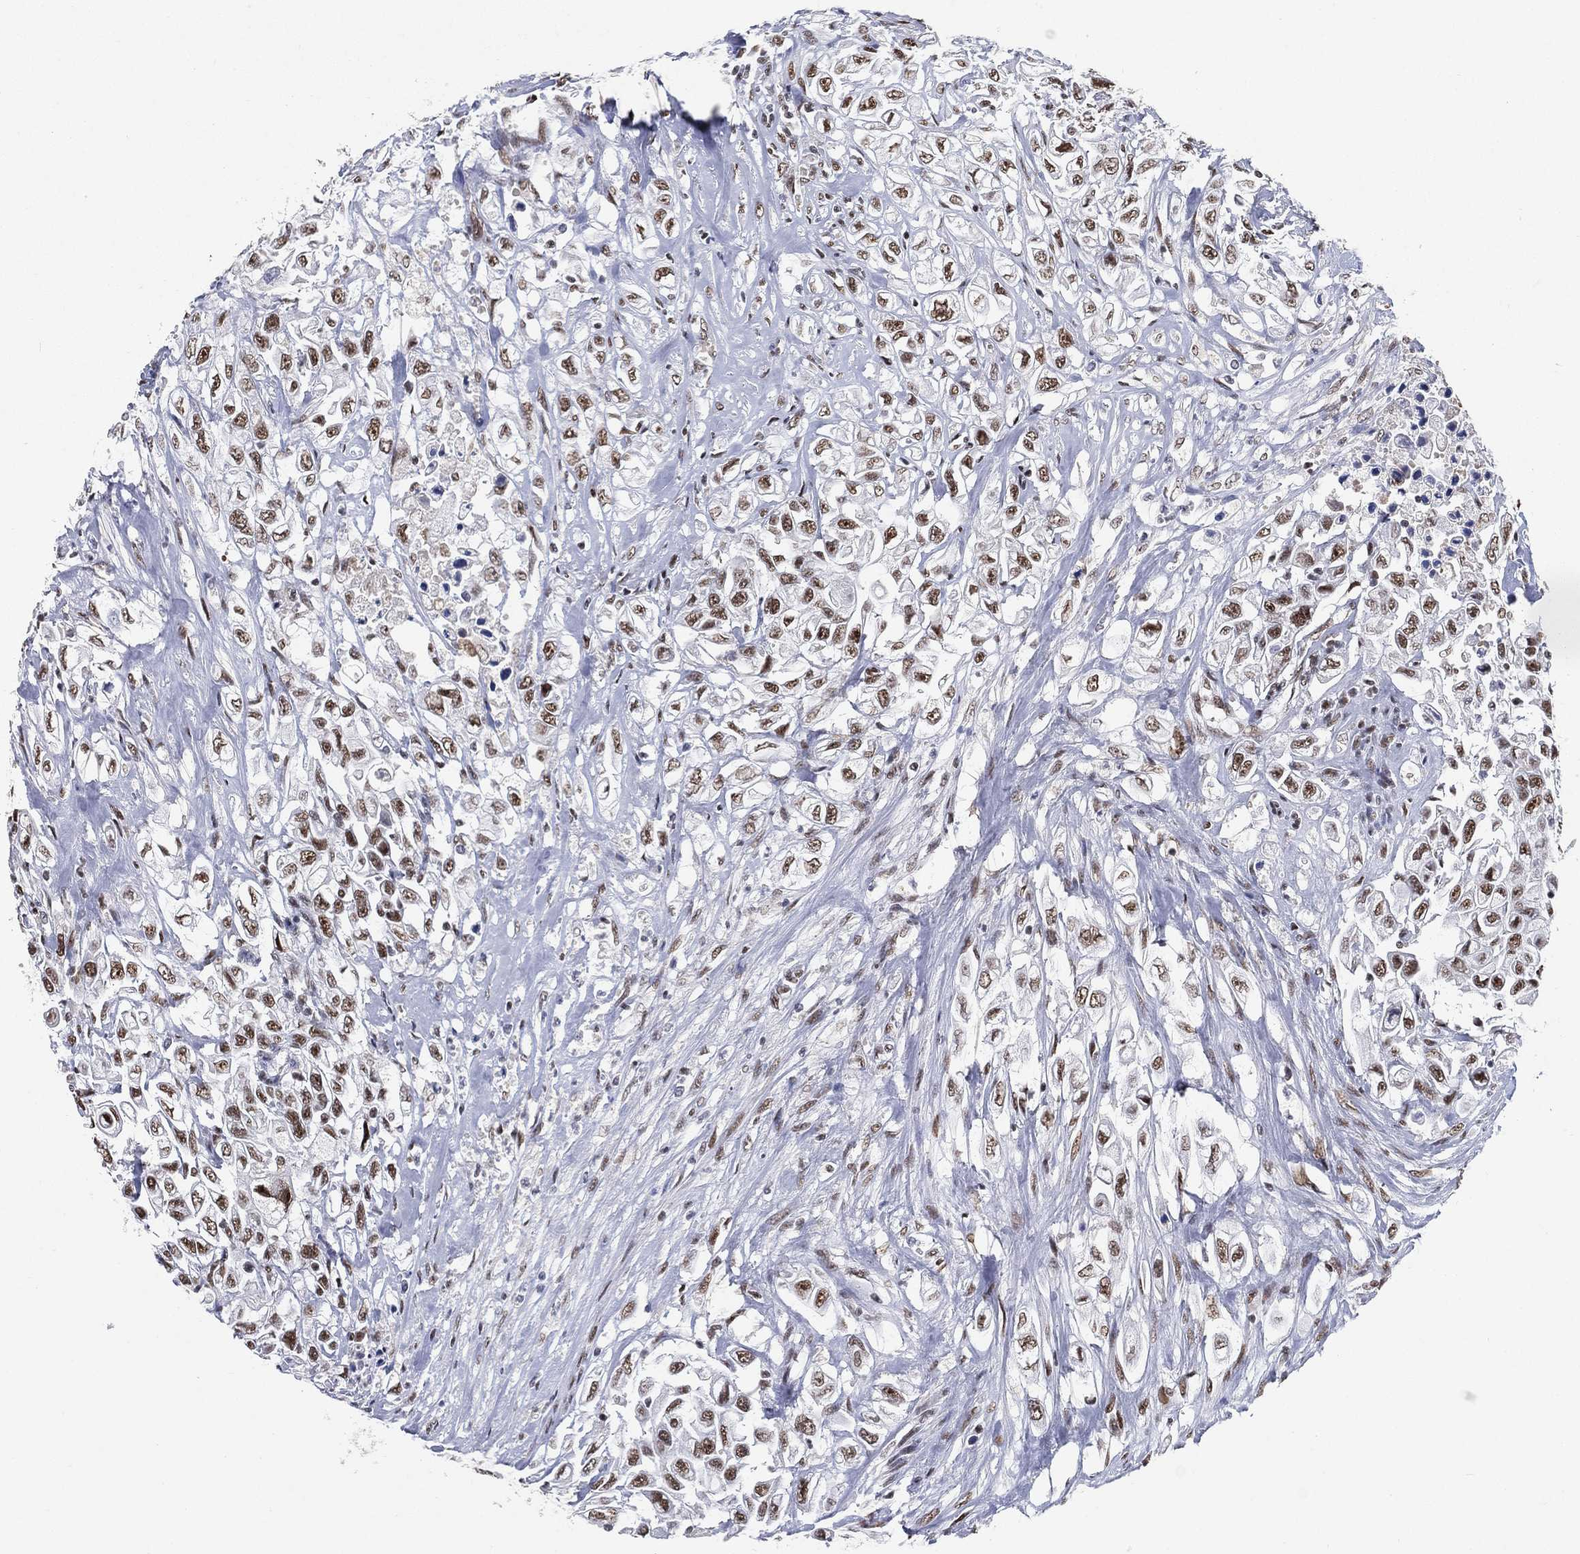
{"staining": {"intensity": "moderate", "quantity": ">75%", "location": "nuclear"}, "tissue": "urothelial cancer", "cell_type": "Tumor cells", "image_type": "cancer", "snomed": [{"axis": "morphology", "description": "Urothelial carcinoma, High grade"}, {"axis": "topography", "description": "Urinary bladder"}], "caption": "The histopathology image demonstrates a brown stain indicating the presence of a protein in the nuclear of tumor cells in urothelial cancer.", "gene": "DDX27", "patient": {"sex": "female", "age": 56}}